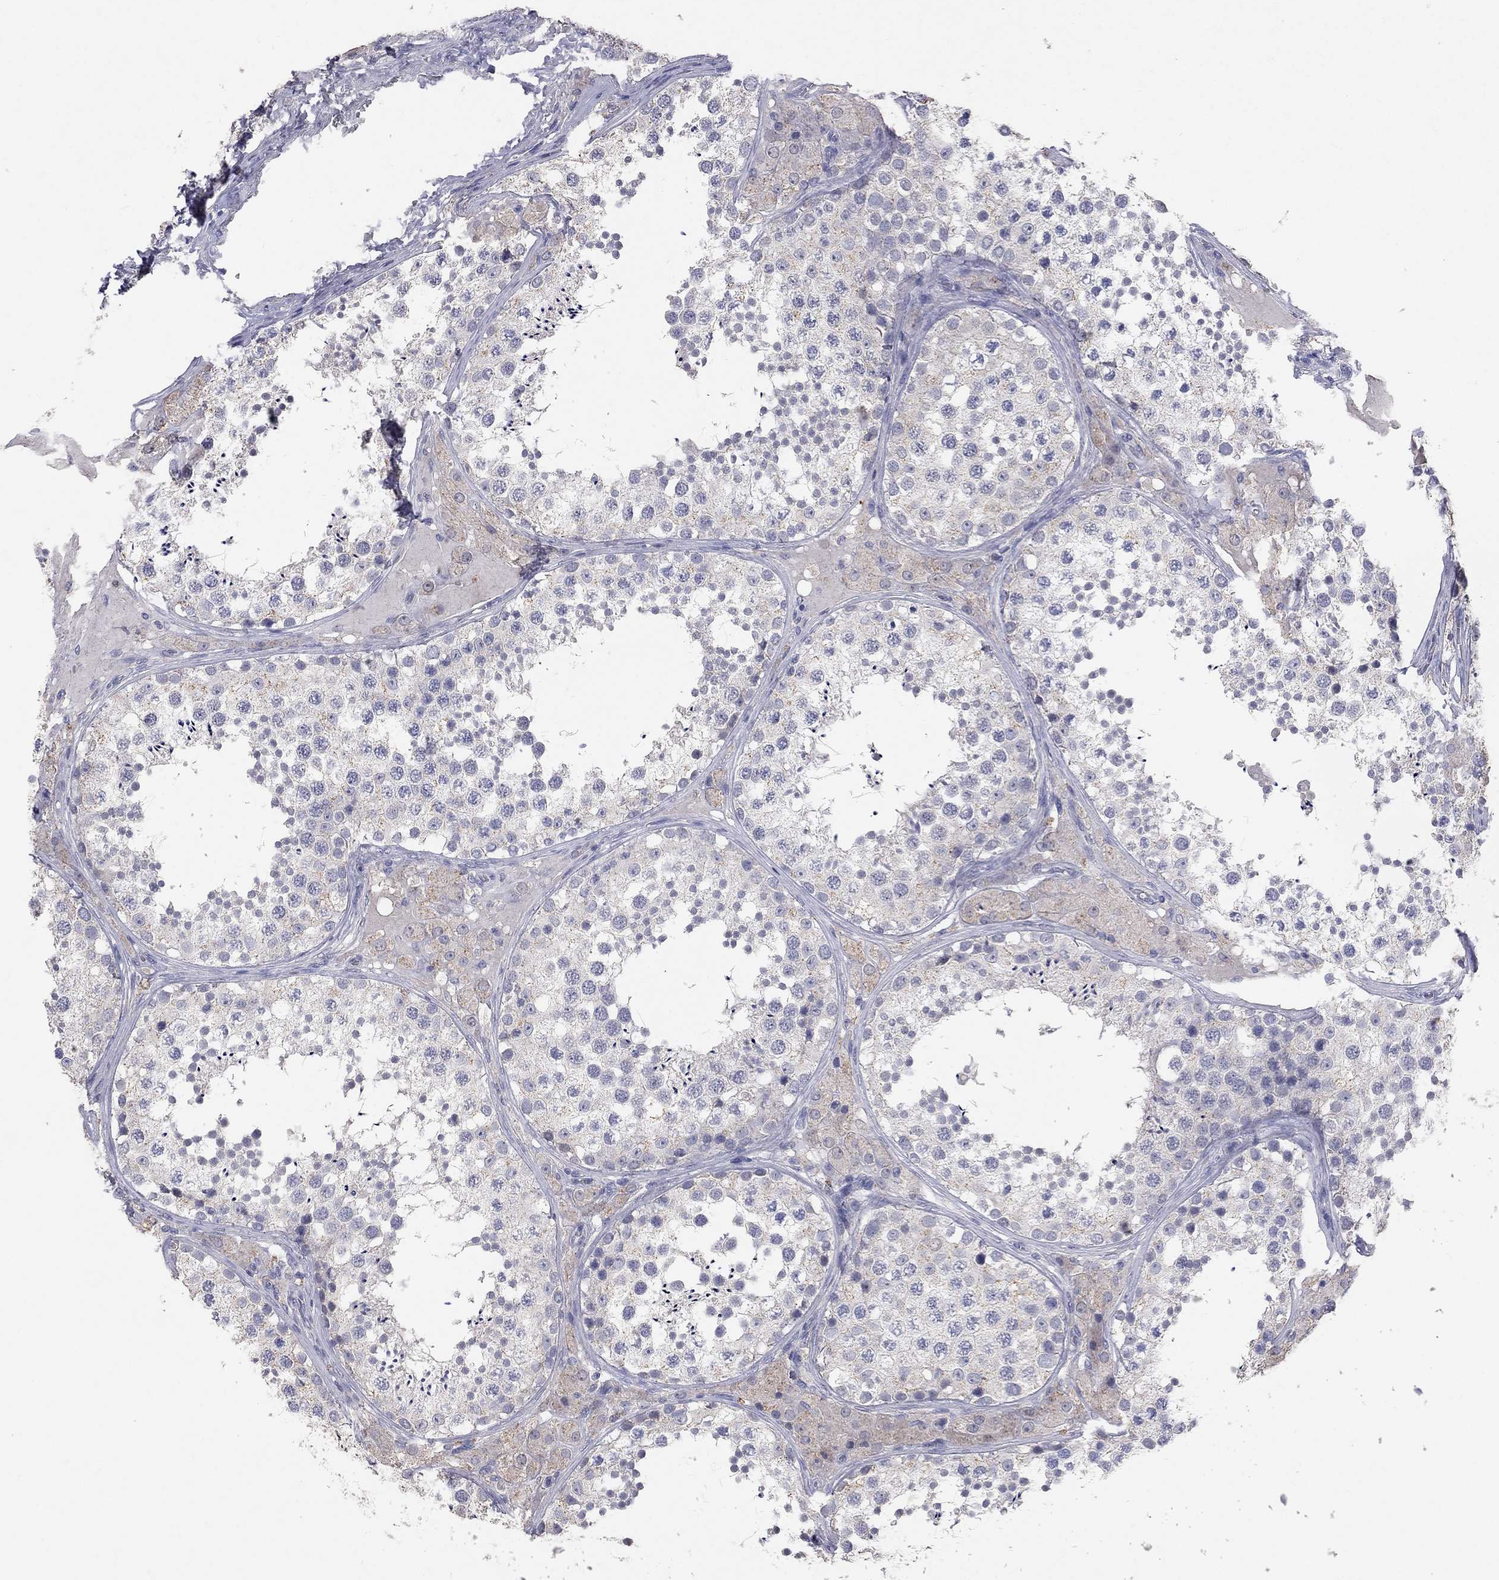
{"staining": {"intensity": "weak", "quantity": "<25%", "location": "cytoplasmic/membranous"}, "tissue": "testis", "cell_type": "Cells in seminiferous ducts", "image_type": "normal", "snomed": [{"axis": "morphology", "description": "Normal tissue, NOS"}, {"axis": "topography", "description": "Testis"}], "caption": "Cells in seminiferous ducts are negative for brown protein staining in benign testis. The staining is performed using DAB (3,3'-diaminobenzidine) brown chromogen with nuclei counter-stained in using hematoxylin.", "gene": "MMP13", "patient": {"sex": "male", "age": 34}}